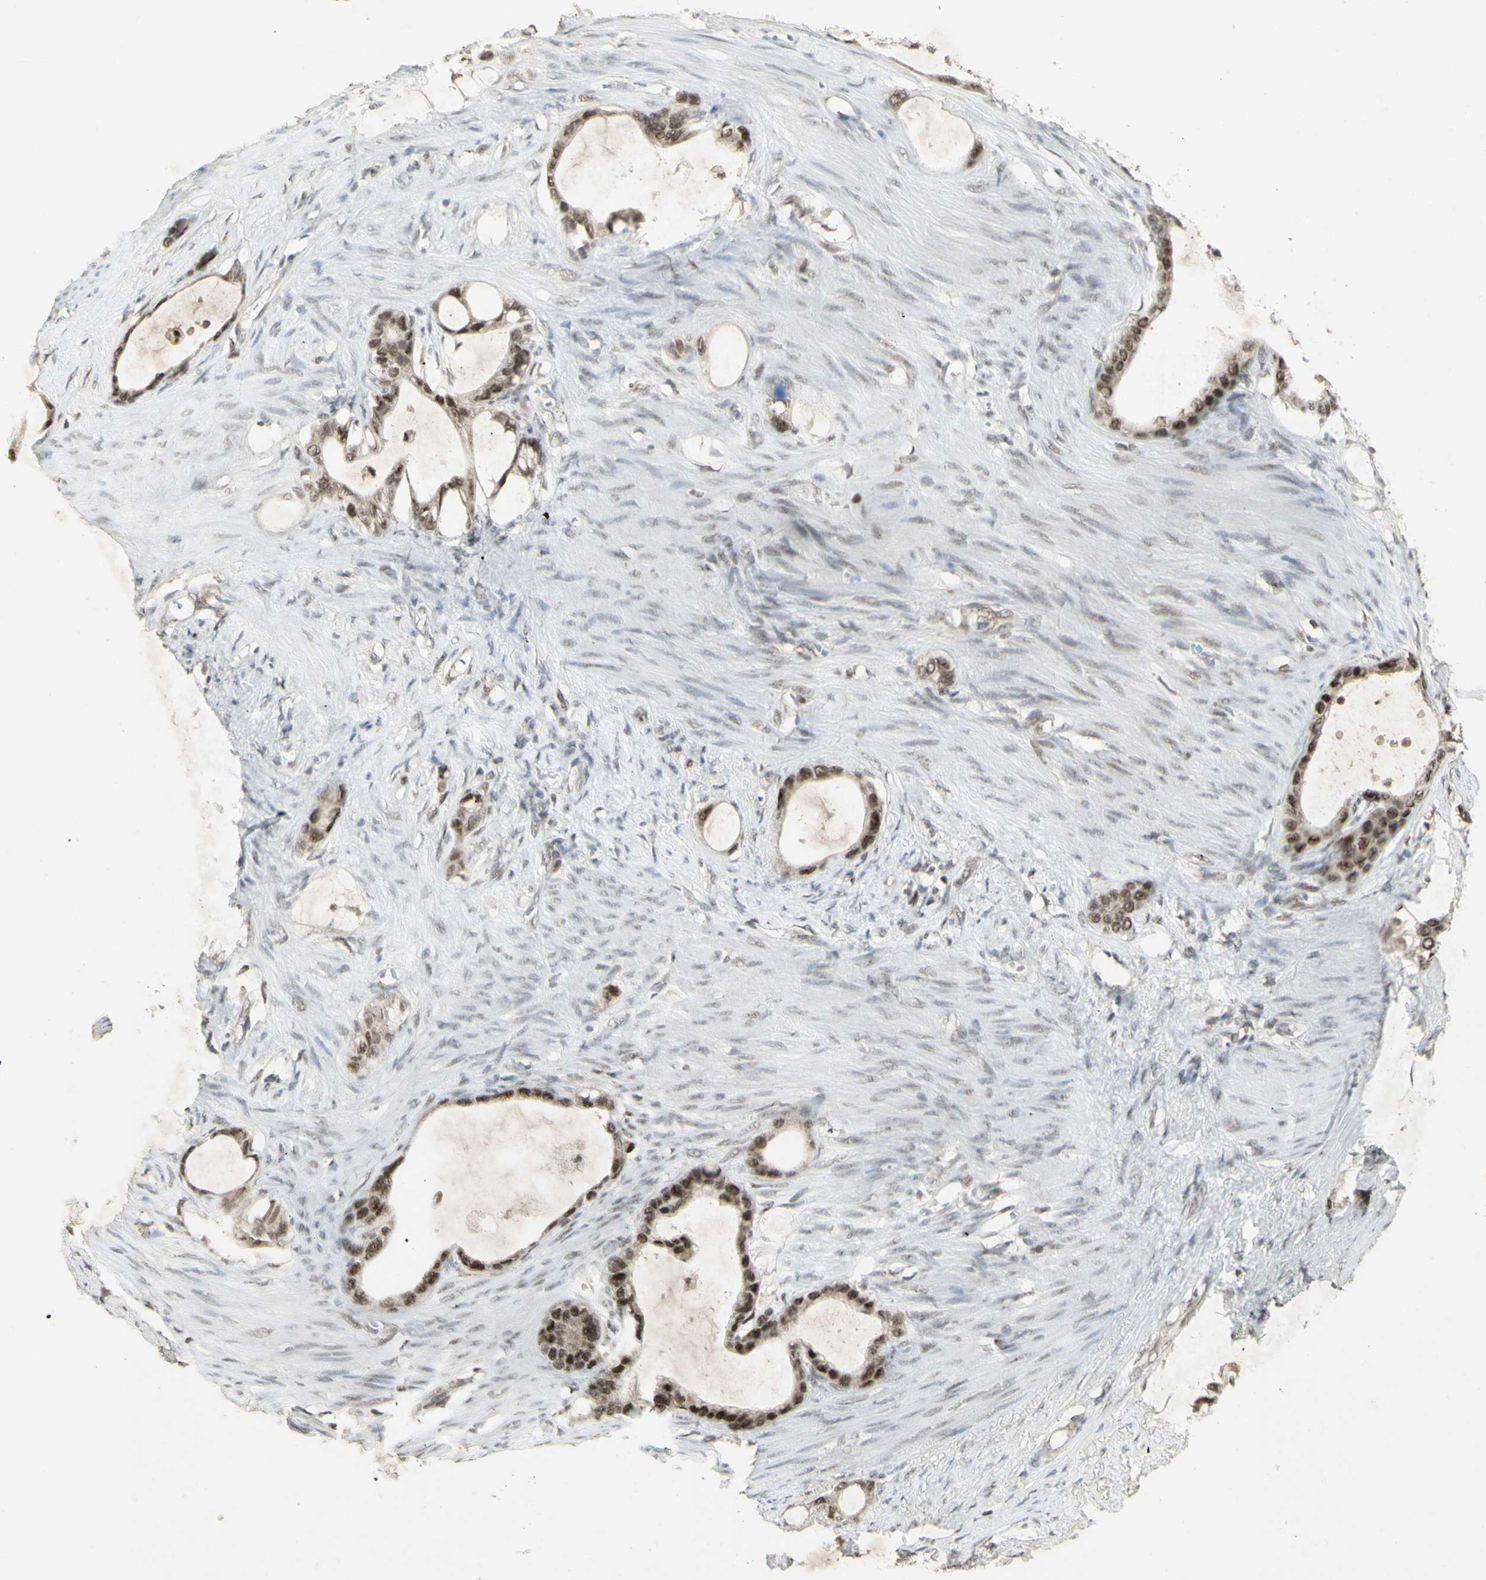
{"staining": {"intensity": "strong", "quantity": "25%-75%", "location": "nuclear"}, "tissue": "stomach cancer", "cell_type": "Tumor cells", "image_type": "cancer", "snomed": [{"axis": "morphology", "description": "Adenocarcinoma, NOS"}, {"axis": "topography", "description": "Stomach"}], "caption": "Protein expression analysis of human adenocarcinoma (stomach) reveals strong nuclear positivity in approximately 25%-75% of tumor cells.", "gene": "CCNT1", "patient": {"sex": "female", "age": 75}}